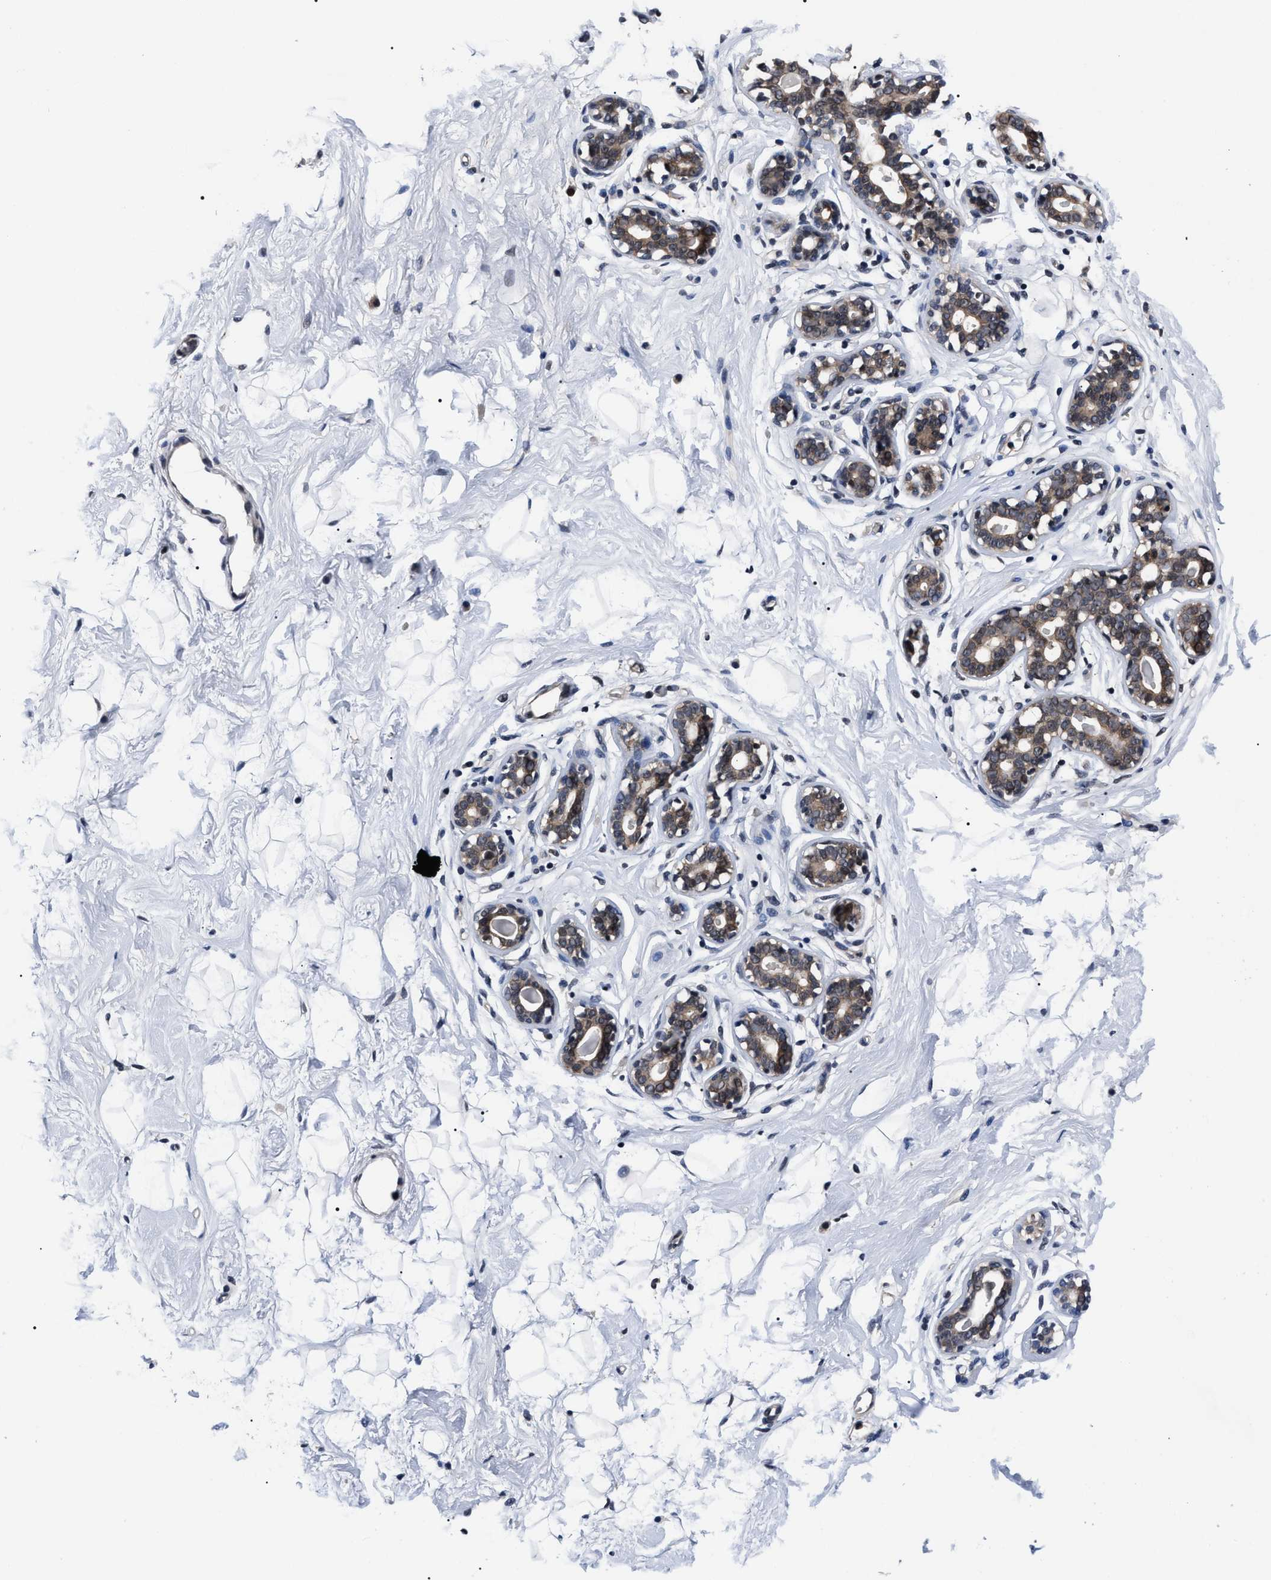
{"staining": {"intensity": "moderate", "quantity": ">75%", "location": "nuclear"}, "tissue": "breast", "cell_type": "Adipocytes", "image_type": "normal", "snomed": [{"axis": "morphology", "description": "Normal tissue, NOS"}, {"axis": "topography", "description": "Breast"}], "caption": "Immunohistochemistry micrograph of unremarkable breast: breast stained using immunohistochemistry (IHC) exhibits medium levels of moderate protein expression localized specifically in the nuclear of adipocytes, appearing as a nuclear brown color.", "gene": "CSNK2A1", "patient": {"sex": "female", "age": 23}}